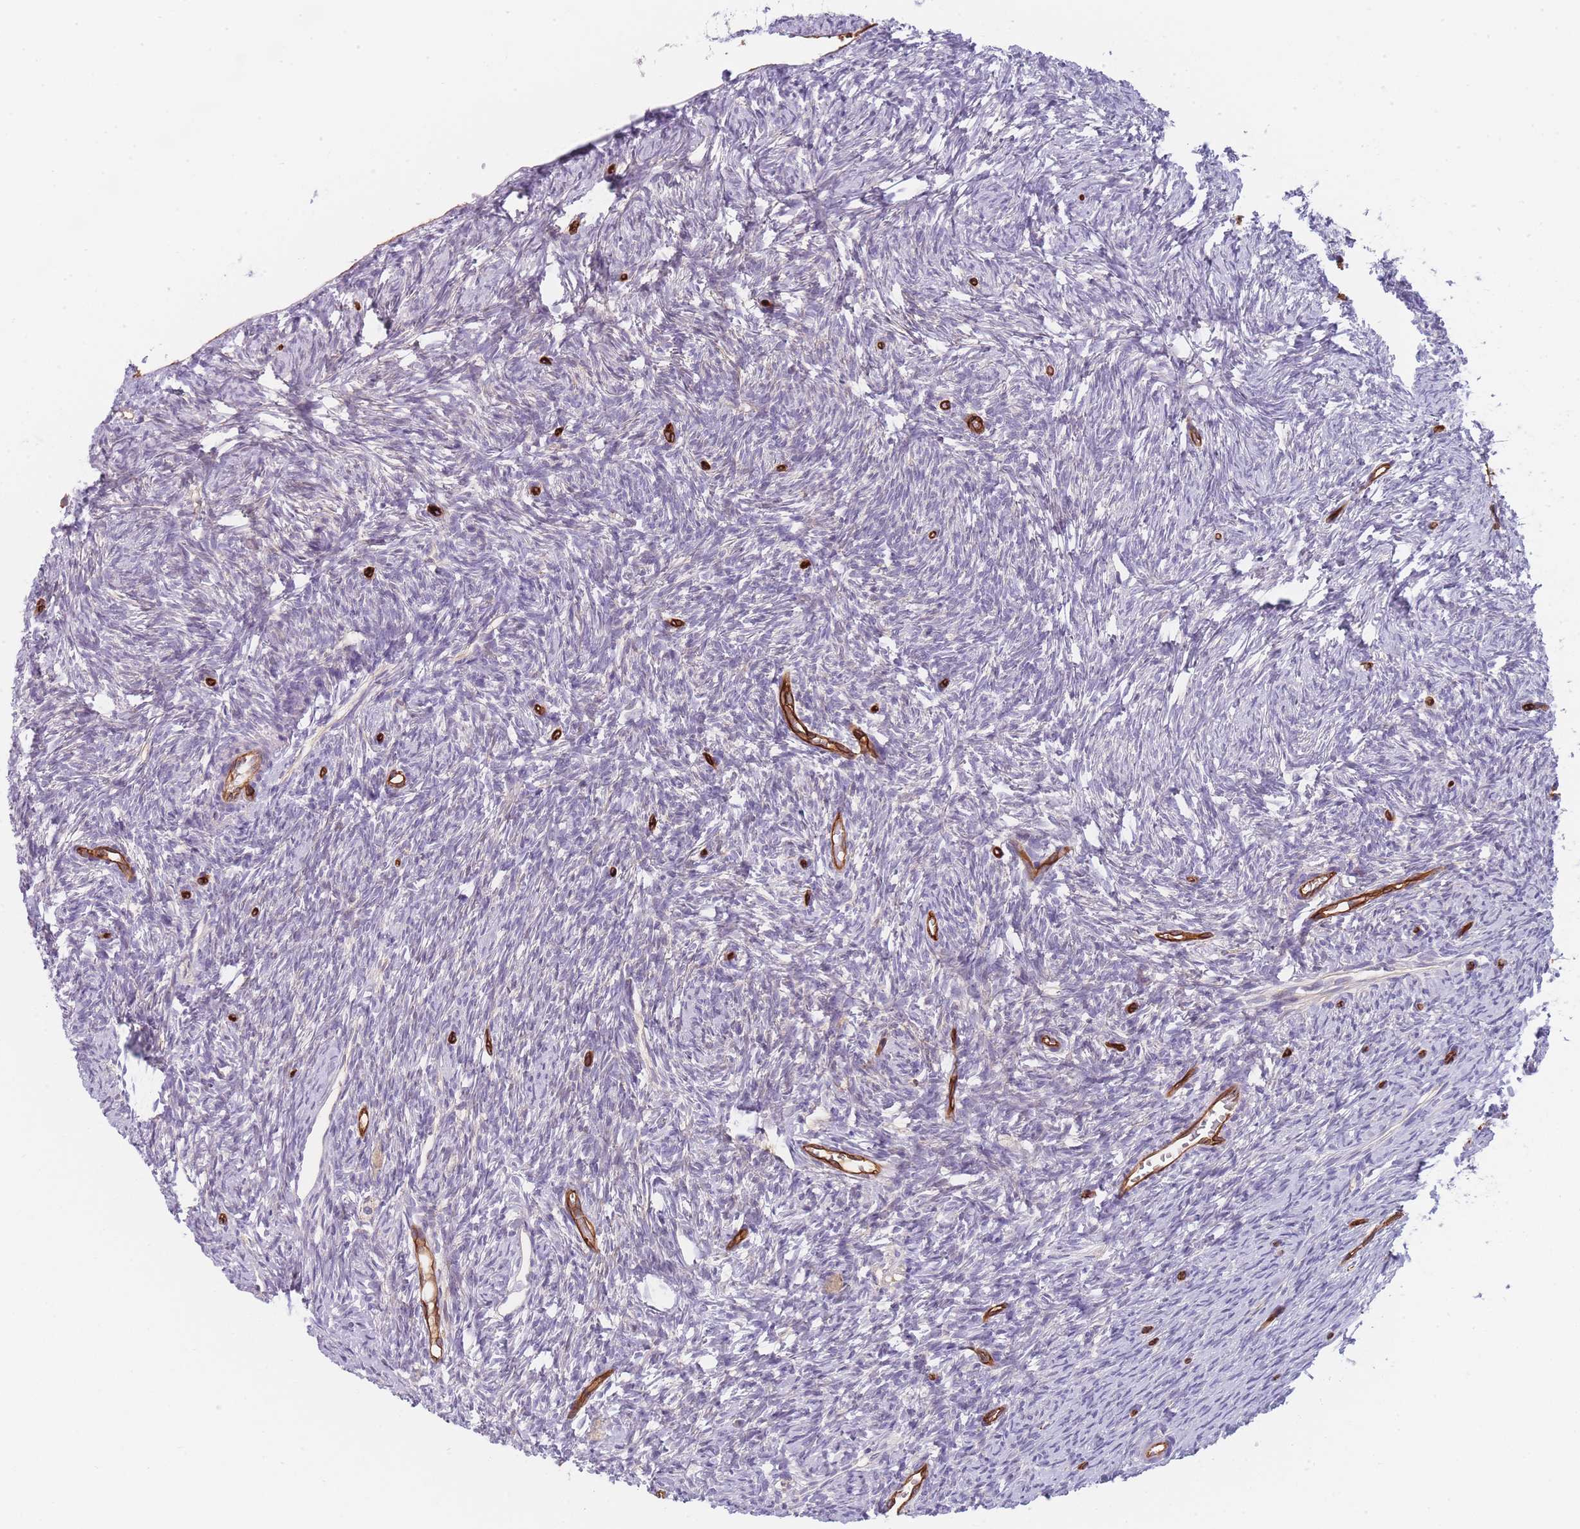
{"staining": {"intensity": "negative", "quantity": "none", "location": "none"}, "tissue": "ovary", "cell_type": "Ovarian stroma cells", "image_type": "normal", "snomed": [{"axis": "morphology", "description": "Normal tissue, NOS"}, {"axis": "topography", "description": "Ovary"}], "caption": "Image shows no significant protein staining in ovarian stroma cells of unremarkable ovary.", "gene": "CD300LF", "patient": {"sex": "female", "age": 51}}